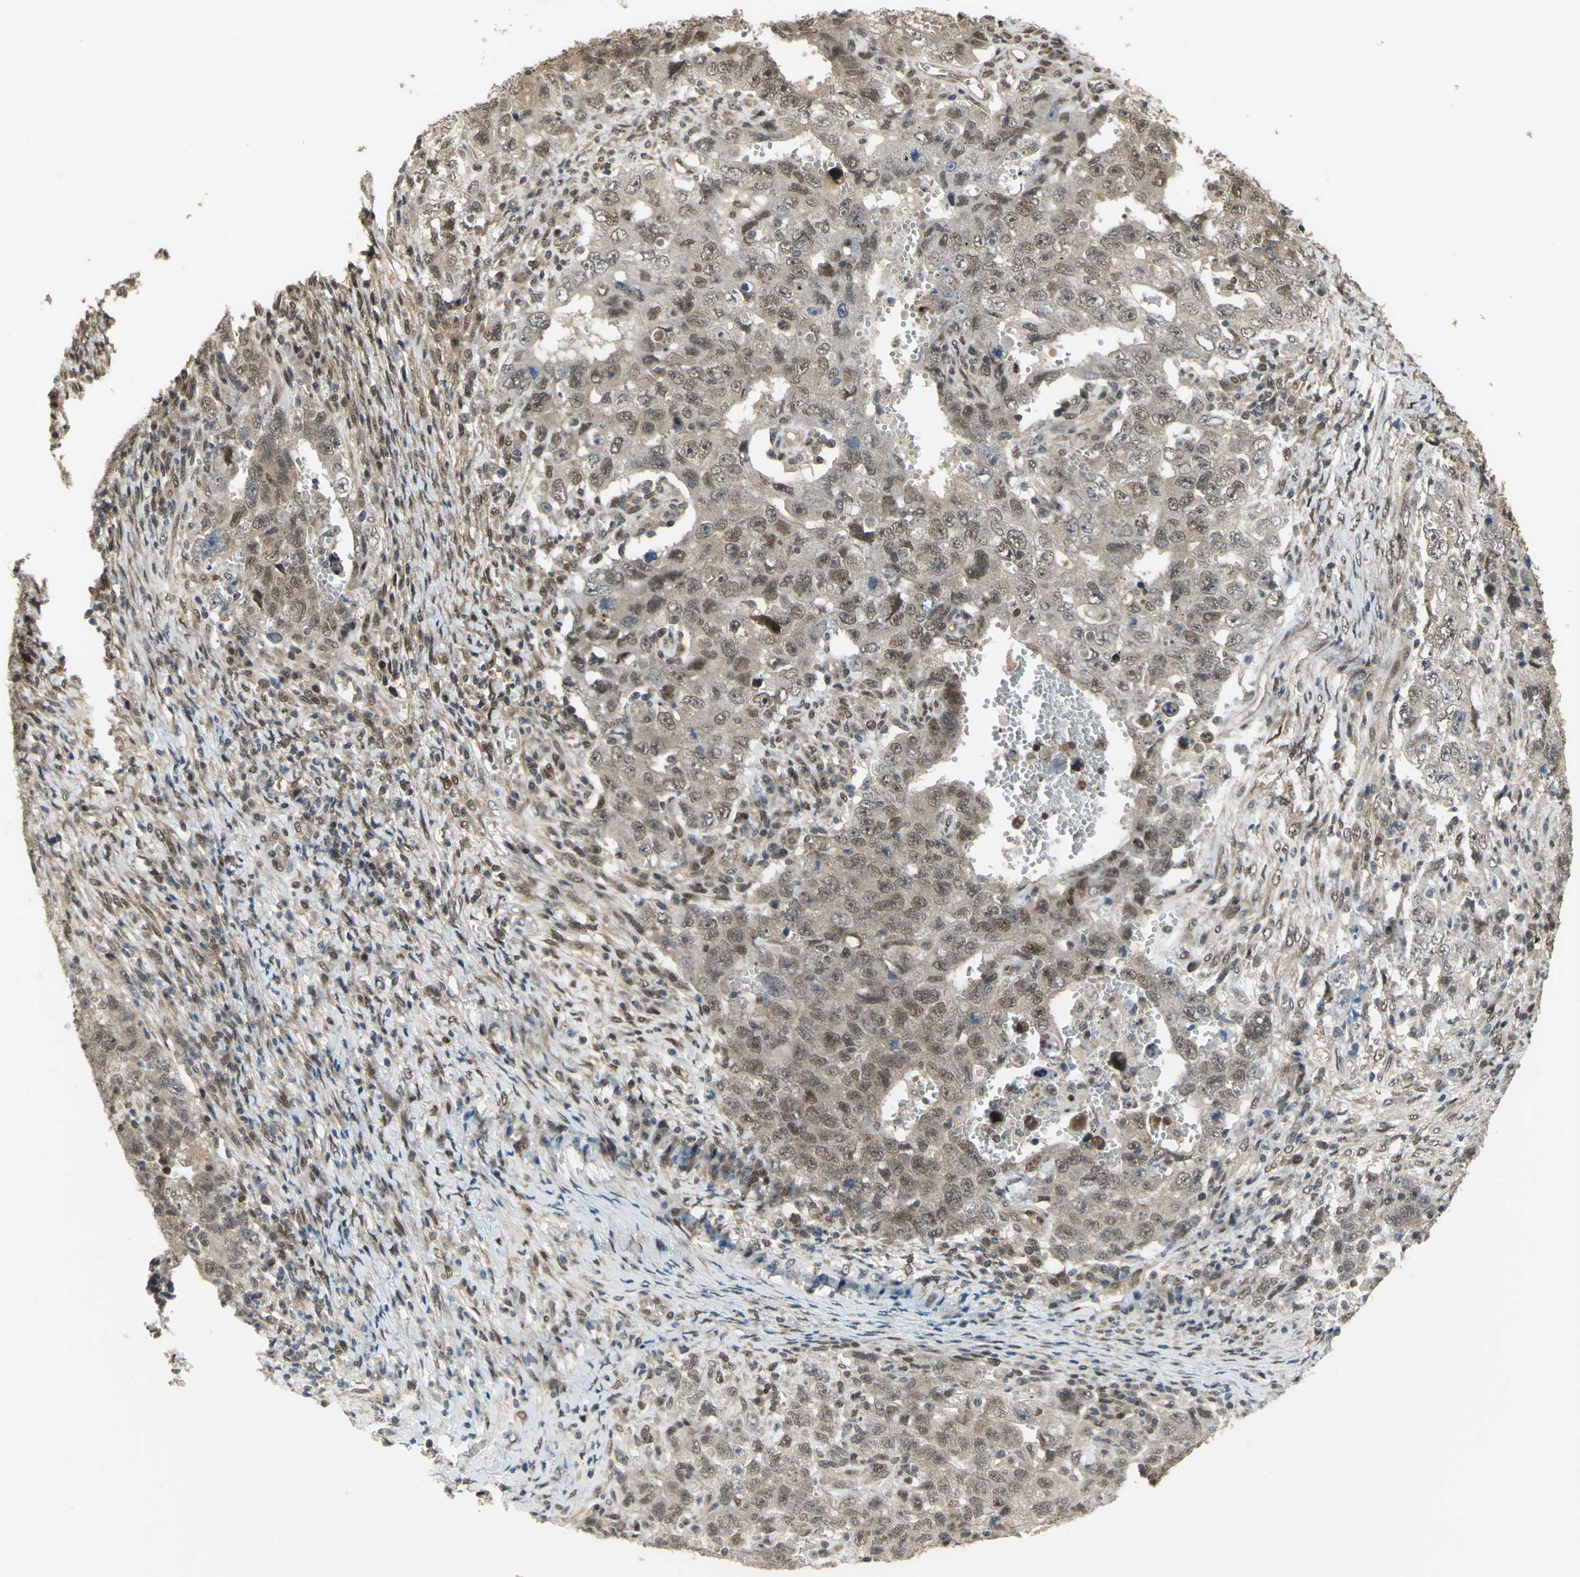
{"staining": {"intensity": "weak", "quantity": ">75%", "location": "cytoplasmic/membranous,nuclear"}, "tissue": "testis cancer", "cell_type": "Tumor cells", "image_type": "cancer", "snomed": [{"axis": "morphology", "description": "Carcinoma, Embryonal, NOS"}, {"axis": "topography", "description": "Testis"}], "caption": "Testis cancer (embryonal carcinoma) tissue exhibits weak cytoplasmic/membranous and nuclear expression in about >75% of tumor cells, visualized by immunohistochemistry. (DAB = brown stain, brightfield microscopy at high magnification).", "gene": "COPS5", "patient": {"sex": "male", "age": 26}}